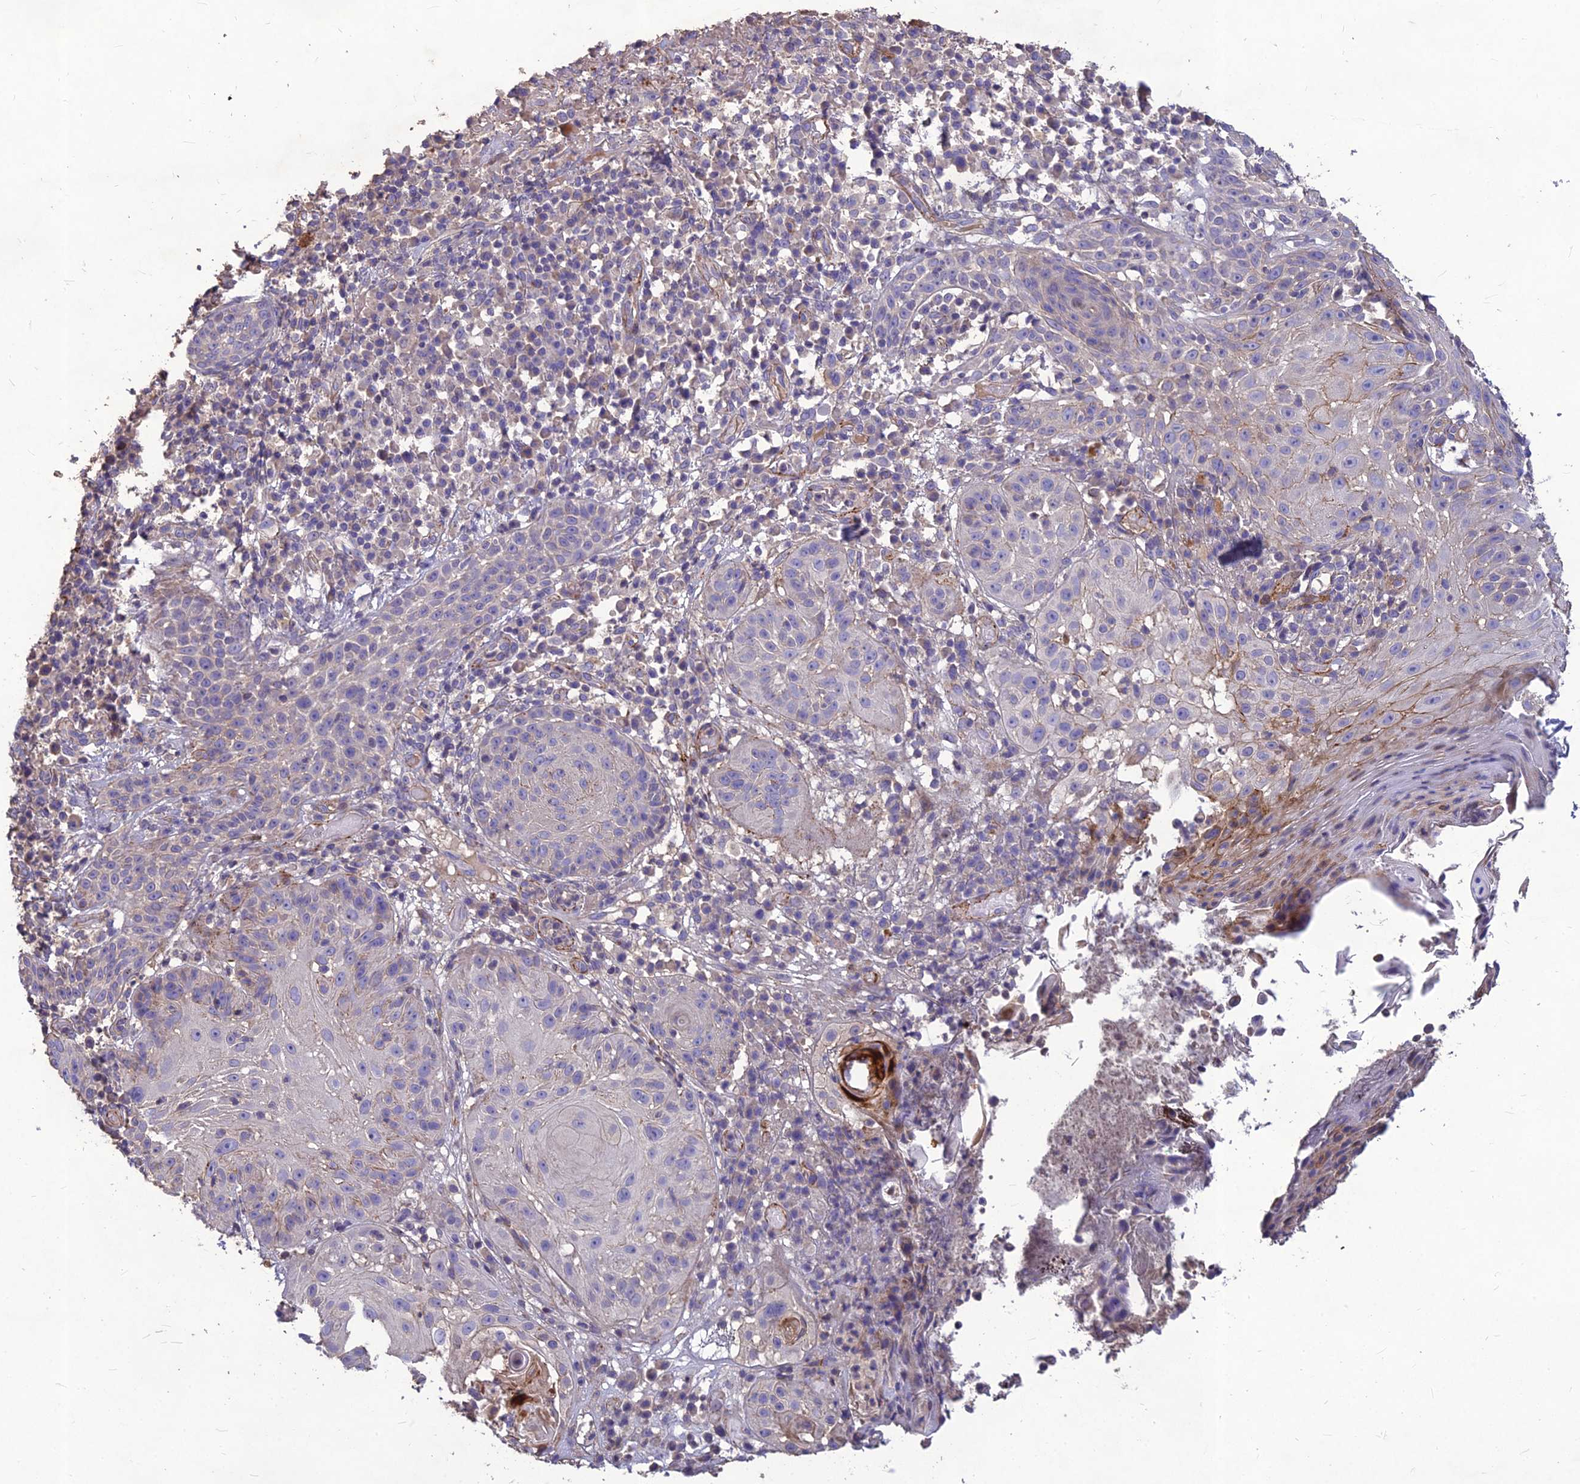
{"staining": {"intensity": "negative", "quantity": "none", "location": "none"}, "tissue": "skin cancer", "cell_type": "Tumor cells", "image_type": "cancer", "snomed": [{"axis": "morphology", "description": "Normal tissue, NOS"}, {"axis": "morphology", "description": "Basal cell carcinoma"}, {"axis": "topography", "description": "Skin"}], "caption": "DAB (3,3'-diaminobenzidine) immunohistochemical staining of human skin basal cell carcinoma shows no significant expression in tumor cells.", "gene": "CLUH", "patient": {"sex": "male", "age": 93}}